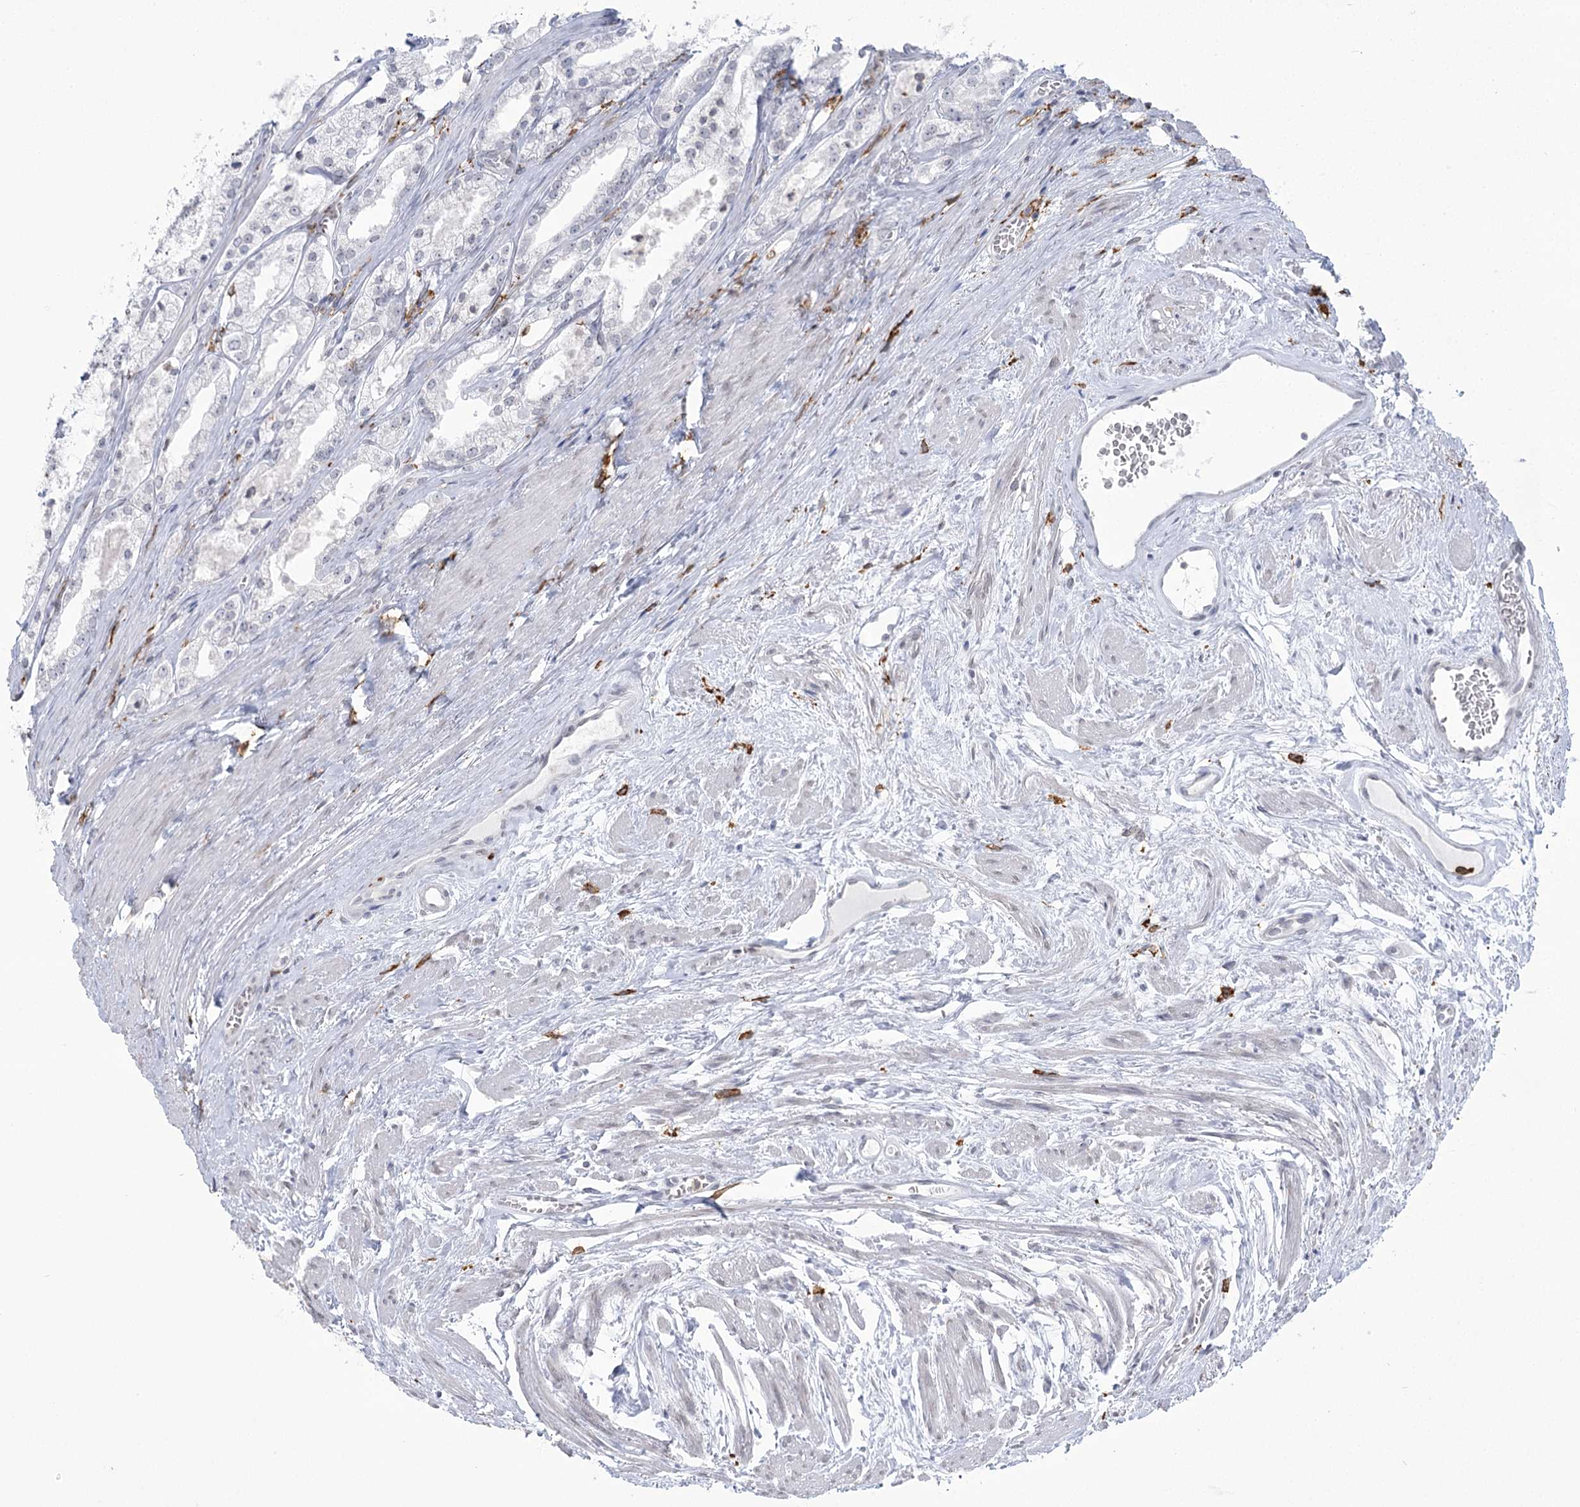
{"staining": {"intensity": "negative", "quantity": "none", "location": "none"}, "tissue": "prostate cancer", "cell_type": "Tumor cells", "image_type": "cancer", "snomed": [{"axis": "morphology", "description": "Adenocarcinoma, High grade"}, {"axis": "topography", "description": "Prostate"}], "caption": "Photomicrograph shows no significant protein staining in tumor cells of adenocarcinoma (high-grade) (prostate). (Stains: DAB IHC with hematoxylin counter stain, Microscopy: brightfield microscopy at high magnification).", "gene": "C11orf1", "patient": {"sex": "male", "age": 68}}